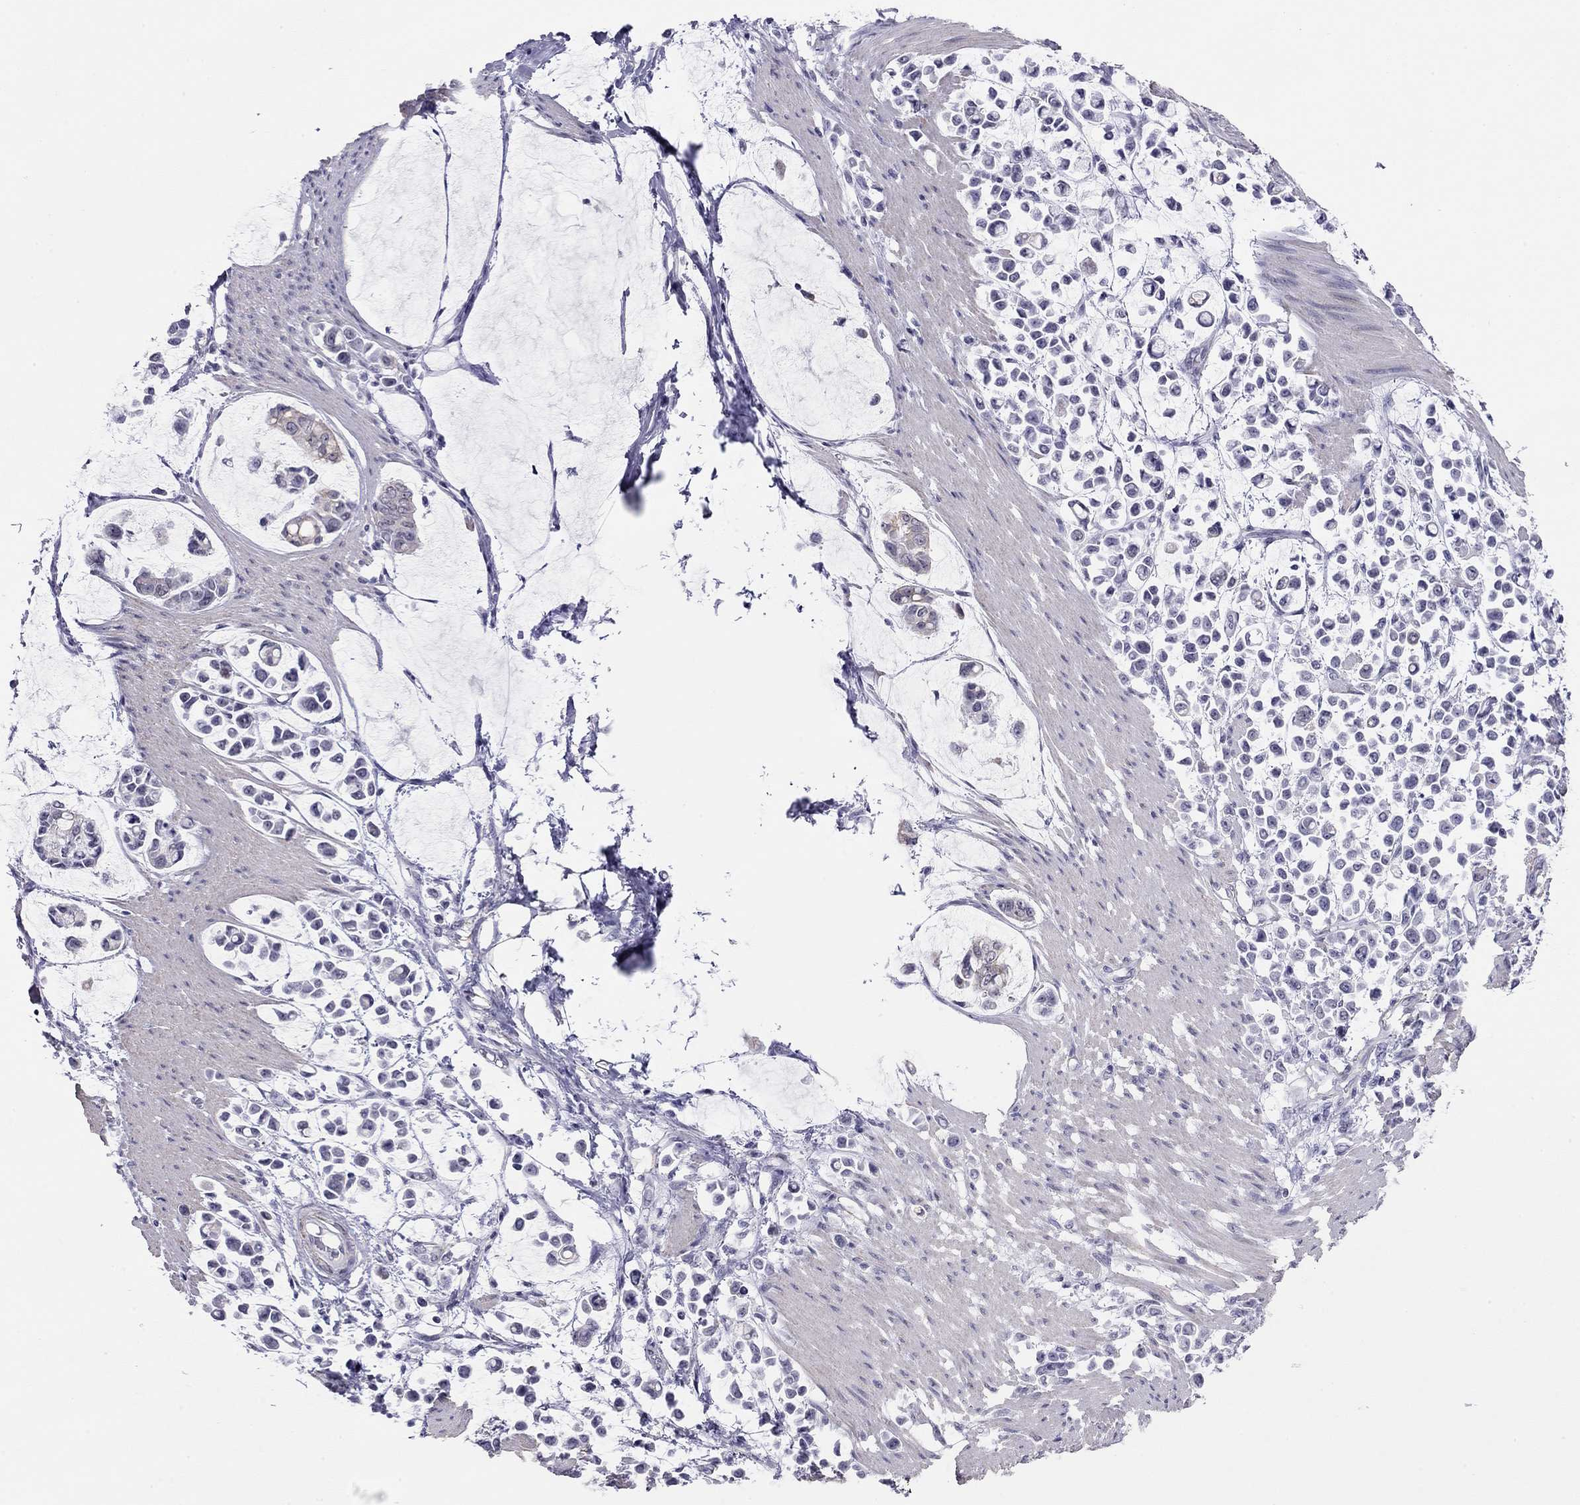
{"staining": {"intensity": "negative", "quantity": "none", "location": "none"}, "tissue": "stomach cancer", "cell_type": "Tumor cells", "image_type": "cancer", "snomed": [{"axis": "morphology", "description": "Adenocarcinoma, NOS"}, {"axis": "topography", "description": "Stomach"}], "caption": "The immunohistochemistry (IHC) photomicrograph has no significant positivity in tumor cells of stomach cancer (adenocarcinoma) tissue. (IHC, brightfield microscopy, high magnification).", "gene": "MYMX", "patient": {"sex": "male", "age": 82}}